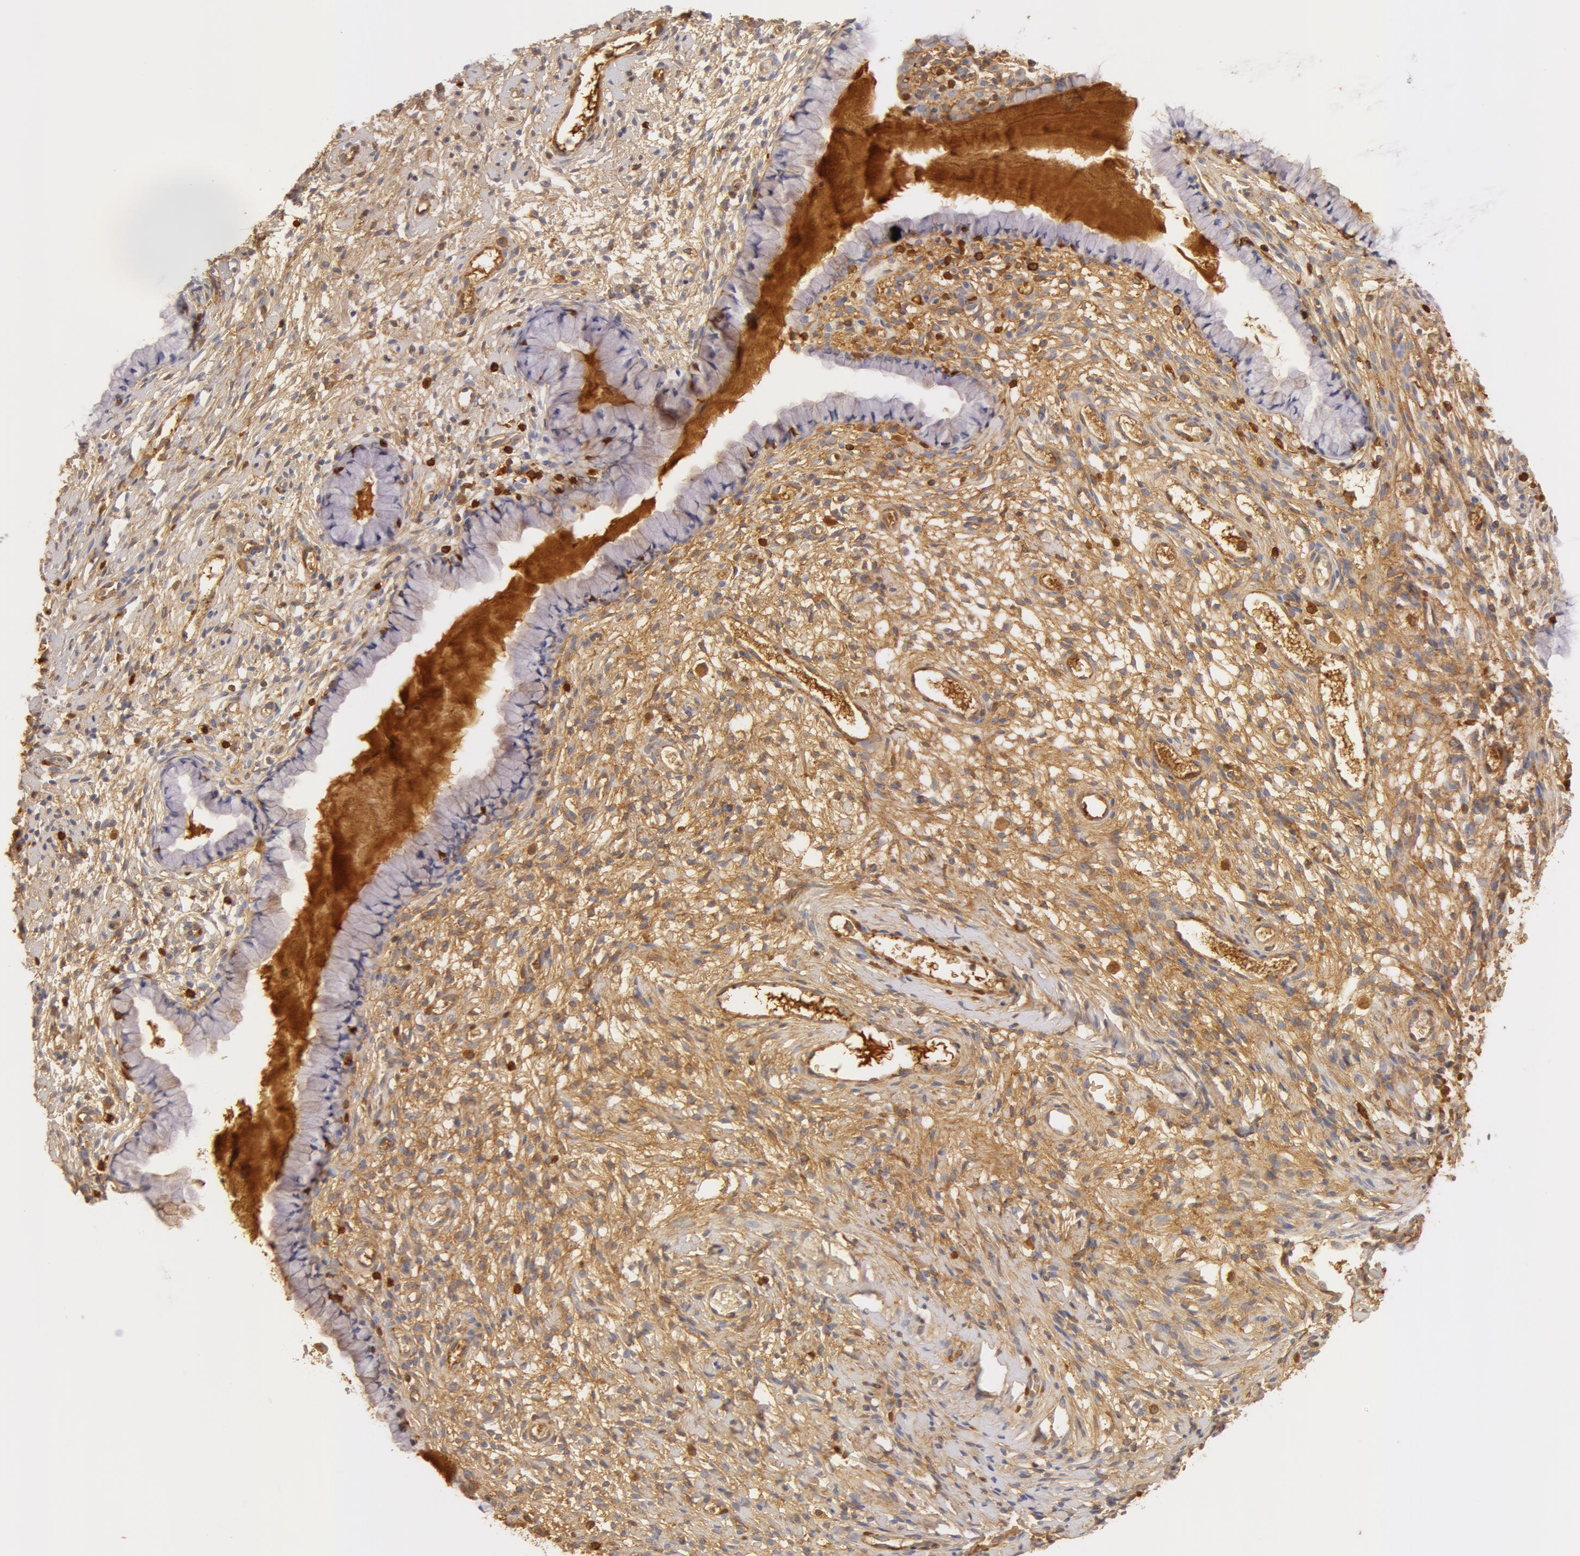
{"staining": {"intensity": "negative", "quantity": "none", "location": "none"}, "tissue": "cervix", "cell_type": "Glandular cells", "image_type": "normal", "snomed": [{"axis": "morphology", "description": "Normal tissue, NOS"}, {"axis": "topography", "description": "Cervix"}], "caption": "Immunohistochemistry micrograph of benign human cervix stained for a protein (brown), which demonstrates no expression in glandular cells.", "gene": "GC", "patient": {"sex": "female", "age": 70}}